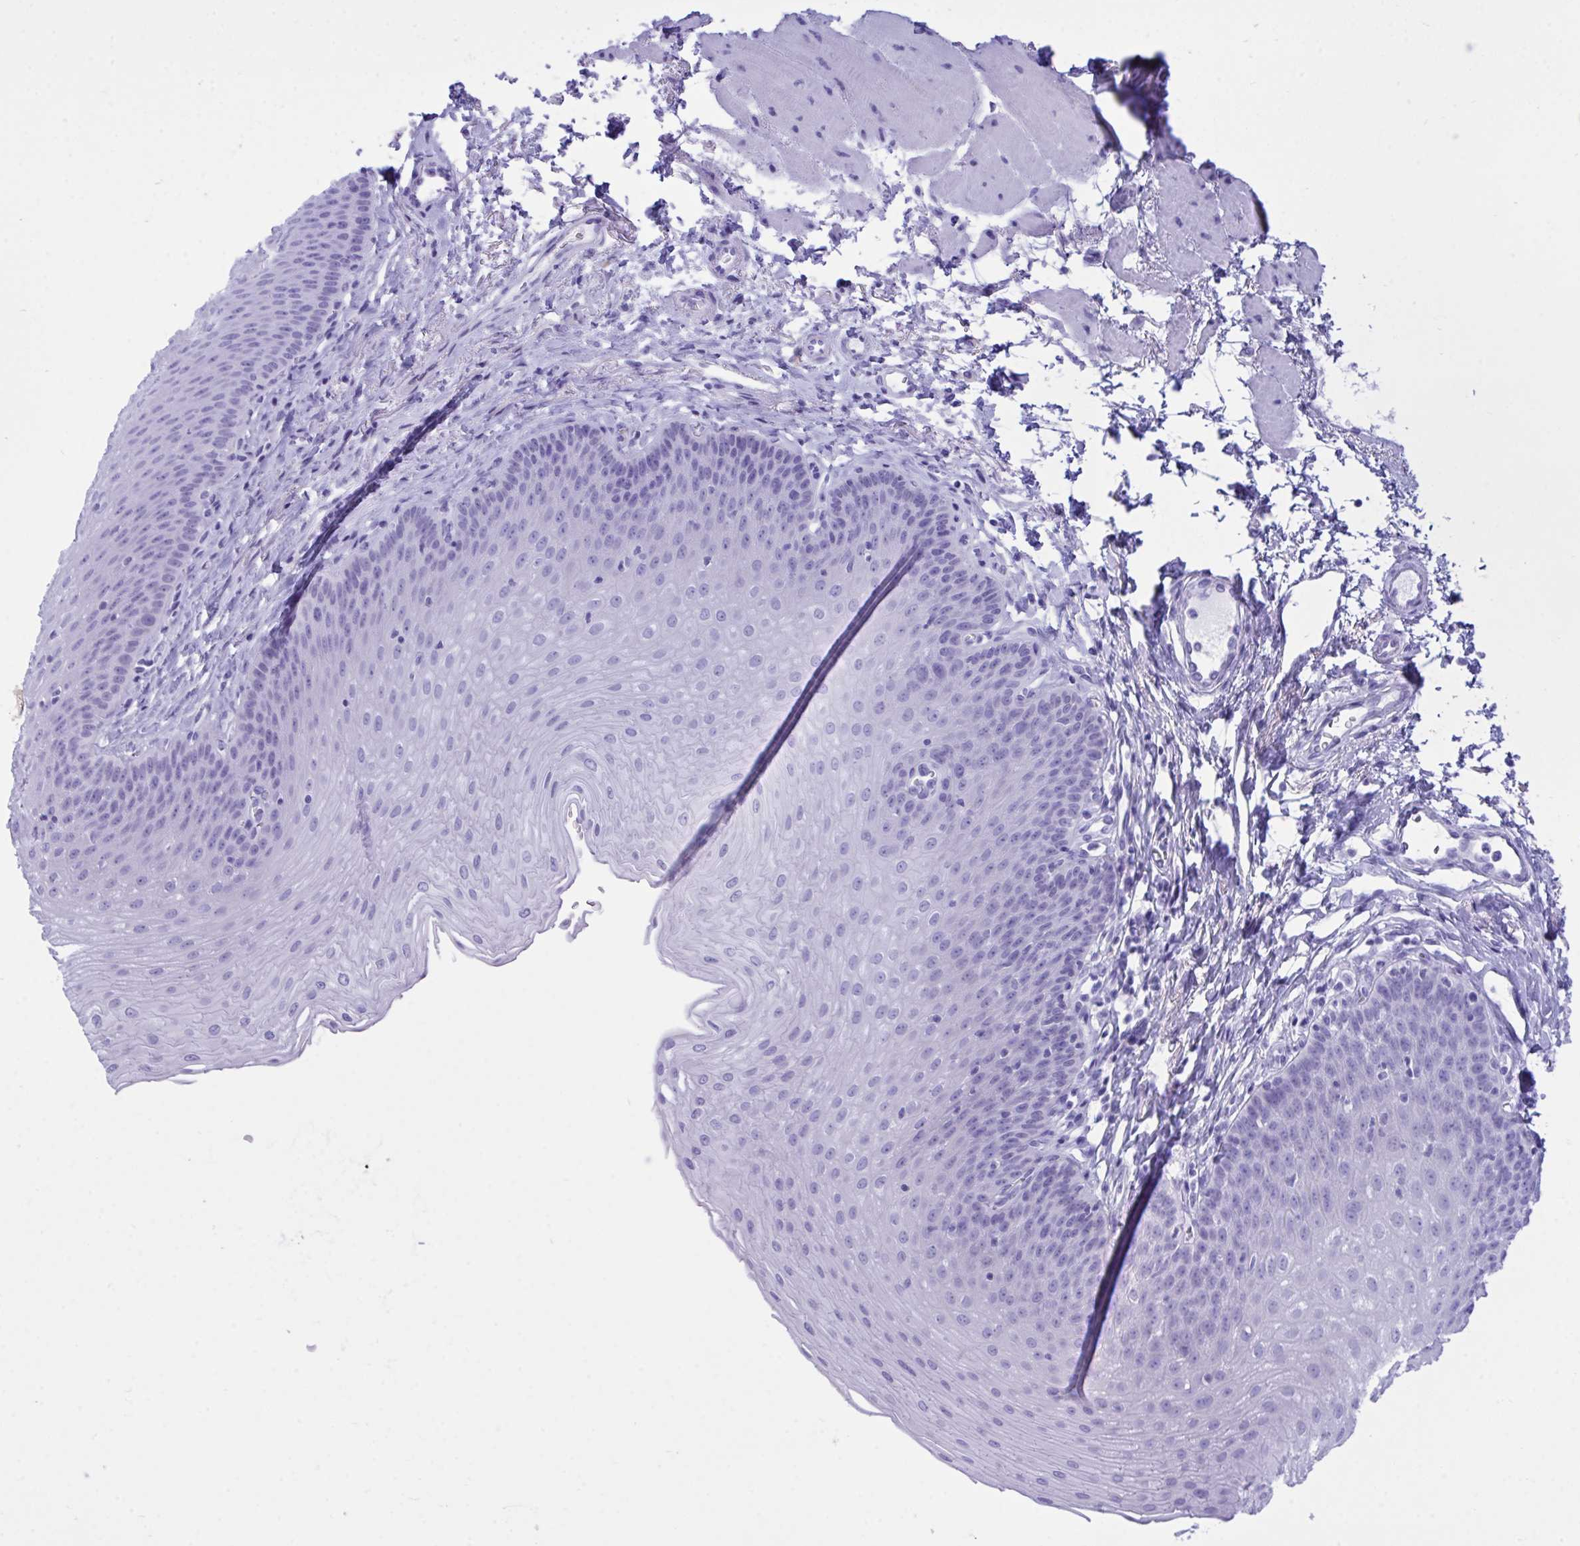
{"staining": {"intensity": "negative", "quantity": "none", "location": "none"}, "tissue": "esophagus", "cell_type": "Squamous epithelial cells", "image_type": "normal", "snomed": [{"axis": "morphology", "description": "Normal tissue, NOS"}, {"axis": "topography", "description": "Esophagus"}], "caption": "This is a histopathology image of IHC staining of benign esophagus, which shows no staining in squamous epithelial cells.", "gene": "BEX5", "patient": {"sex": "female", "age": 81}}